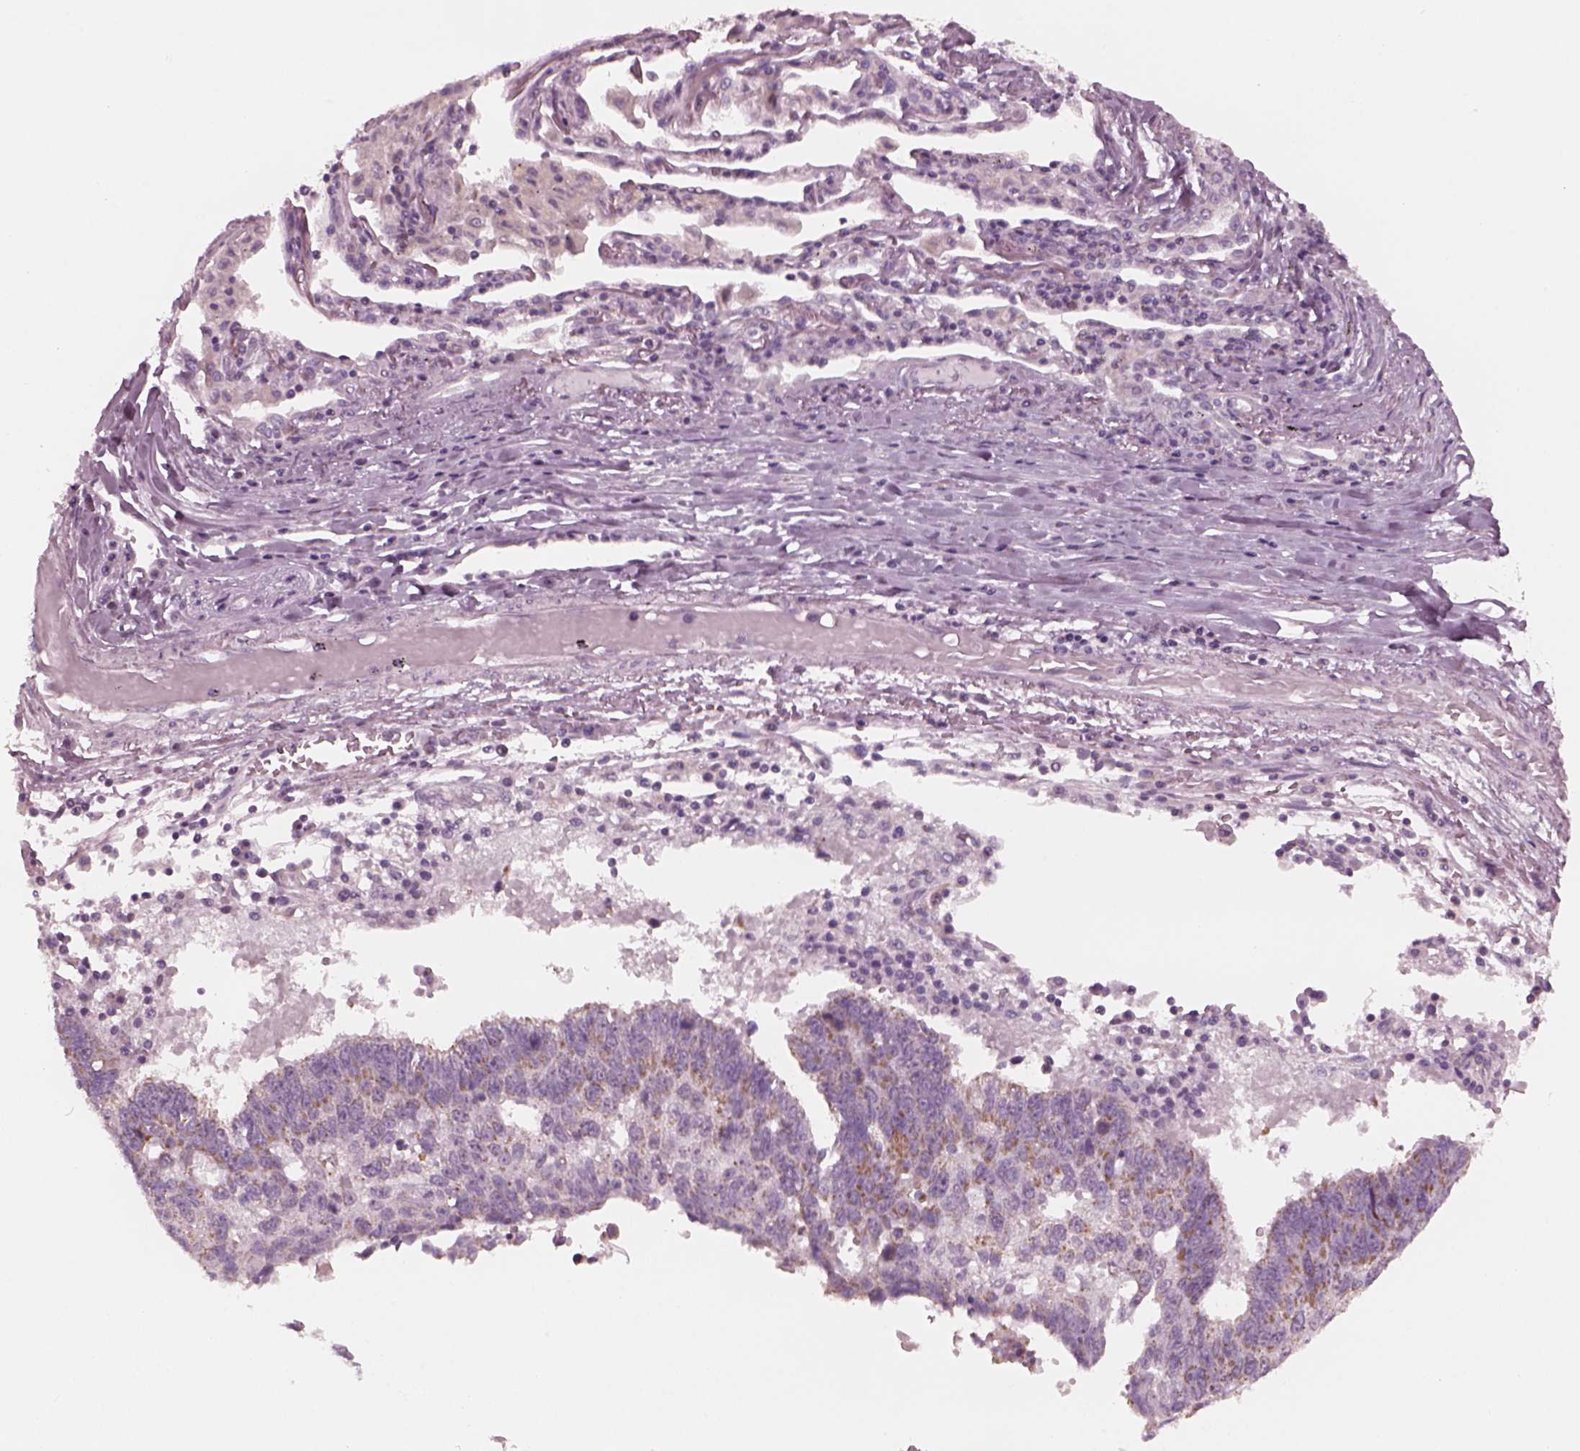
{"staining": {"intensity": "moderate", "quantity": "<25%", "location": "cytoplasmic/membranous"}, "tissue": "lung cancer", "cell_type": "Tumor cells", "image_type": "cancer", "snomed": [{"axis": "morphology", "description": "Squamous cell carcinoma, NOS"}, {"axis": "topography", "description": "Lung"}], "caption": "Tumor cells show moderate cytoplasmic/membranous positivity in approximately <25% of cells in lung cancer (squamous cell carcinoma).", "gene": "CELSR3", "patient": {"sex": "male", "age": 73}}